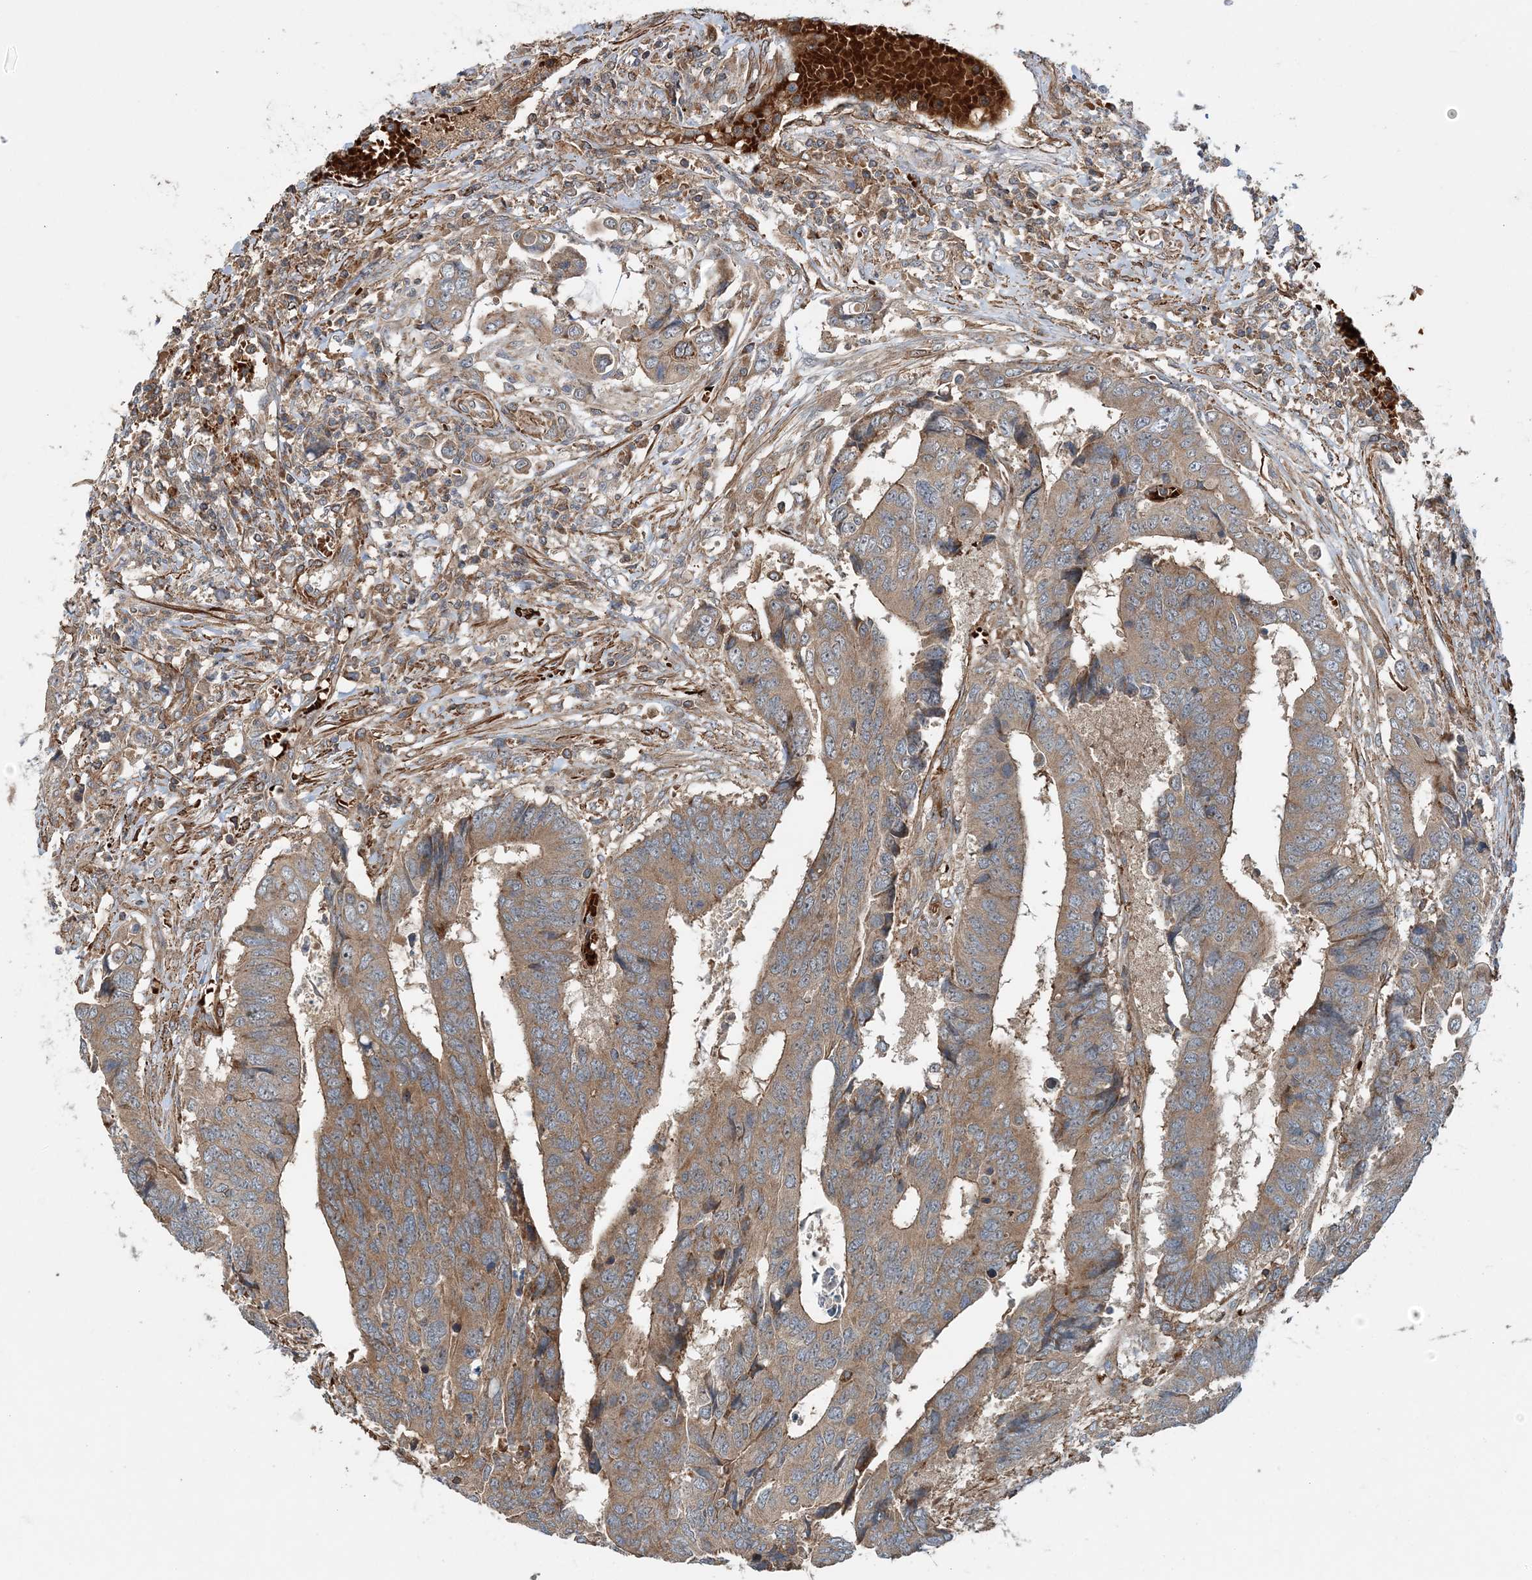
{"staining": {"intensity": "moderate", "quantity": ">75%", "location": "cytoplasmic/membranous"}, "tissue": "colorectal cancer", "cell_type": "Tumor cells", "image_type": "cancer", "snomed": [{"axis": "morphology", "description": "Adenocarcinoma, NOS"}, {"axis": "topography", "description": "Rectum"}], "caption": "Colorectal cancer stained with IHC reveals moderate cytoplasmic/membranous staining in about >75% of tumor cells.", "gene": "TTI1", "patient": {"sex": "male", "age": 84}}